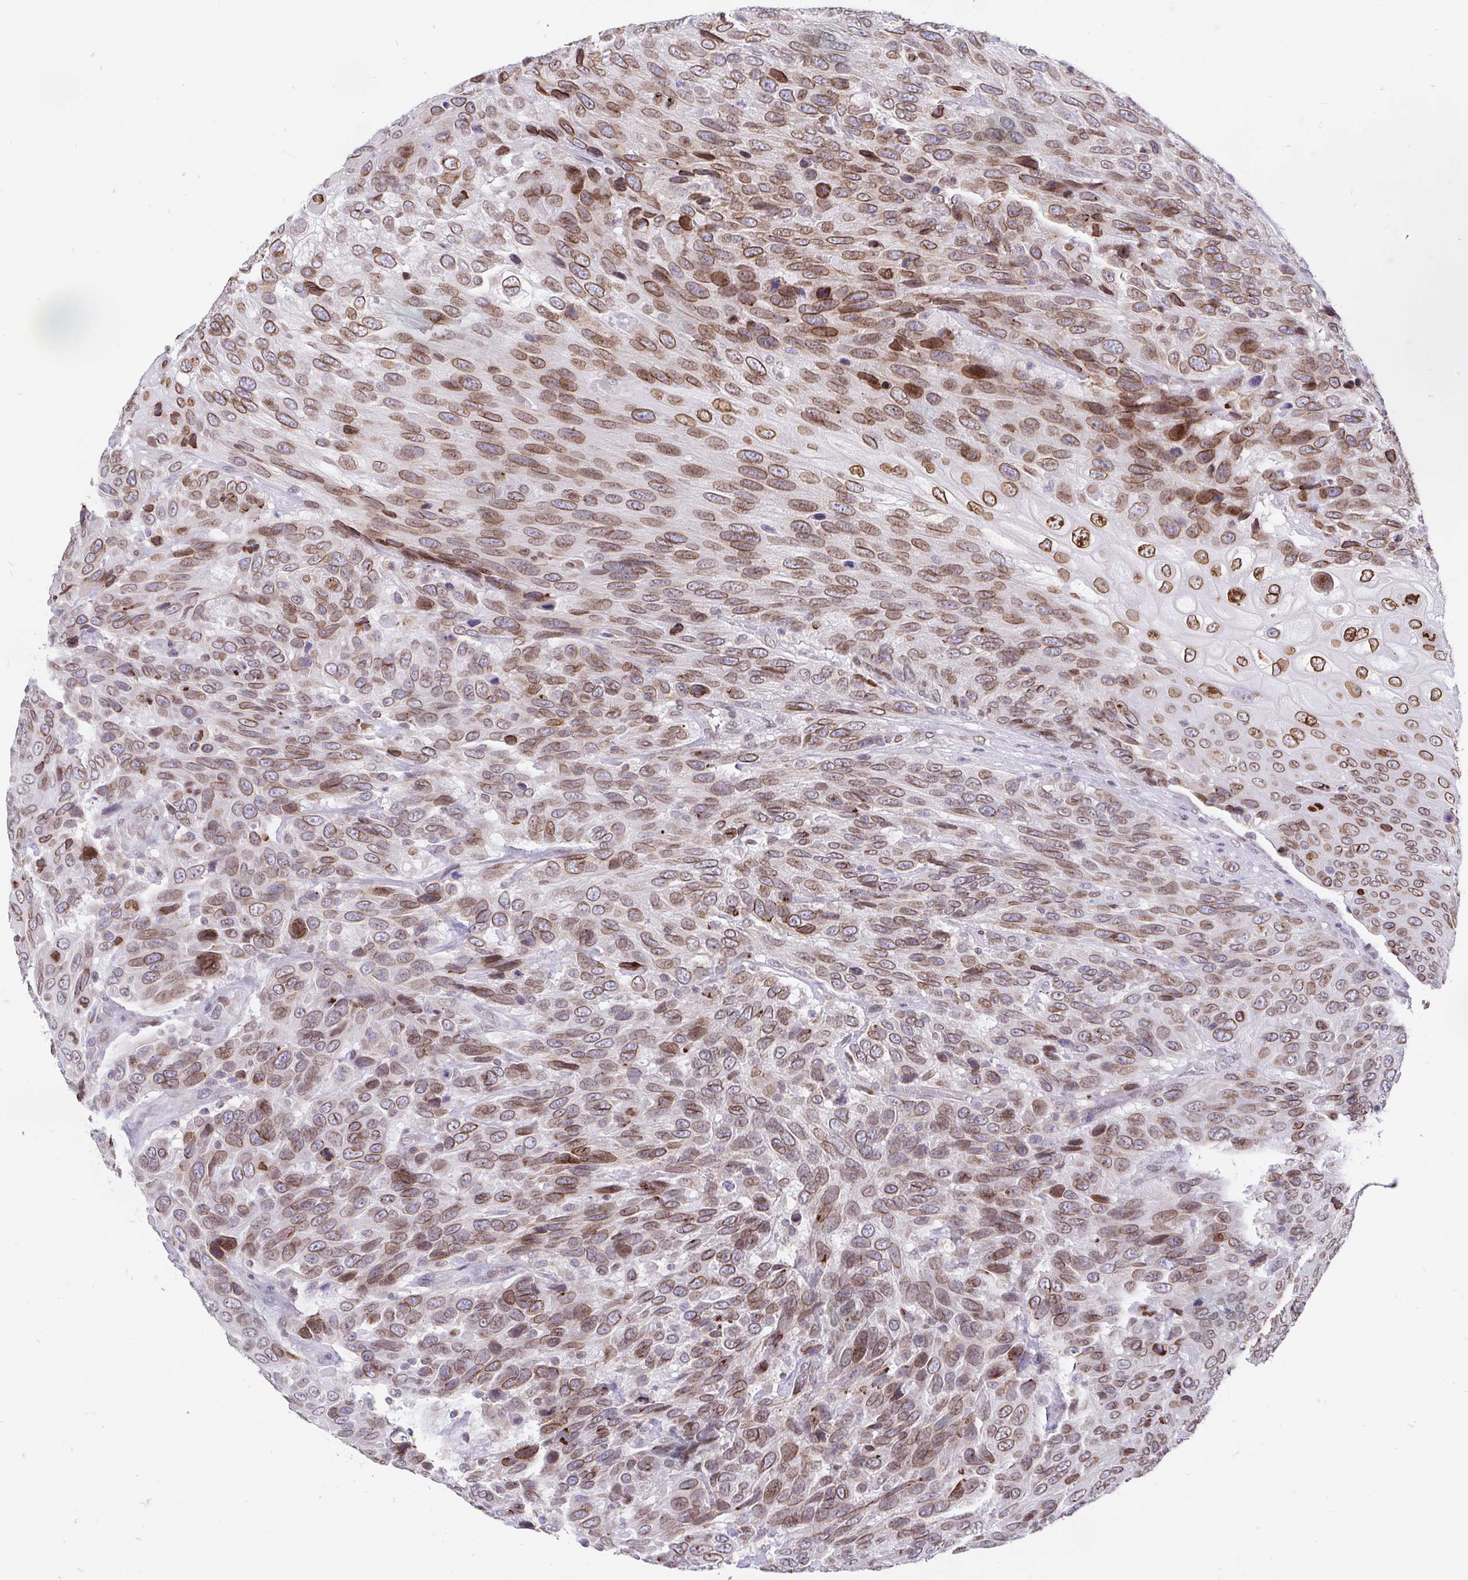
{"staining": {"intensity": "moderate", "quantity": ">75%", "location": "cytoplasmic/membranous,nuclear"}, "tissue": "urothelial cancer", "cell_type": "Tumor cells", "image_type": "cancer", "snomed": [{"axis": "morphology", "description": "Urothelial carcinoma, High grade"}, {"axis": "topography", "description": "Urinary bladder"}], "caption": "Protein staining of high-grade urothelial carcinoma tissue shows moderate cytoplasmic/membranous and nuclear staining in approximately >75% of tumor cells.", "gene": "EMD", "patient": {"sex": "female", "age": 70}}